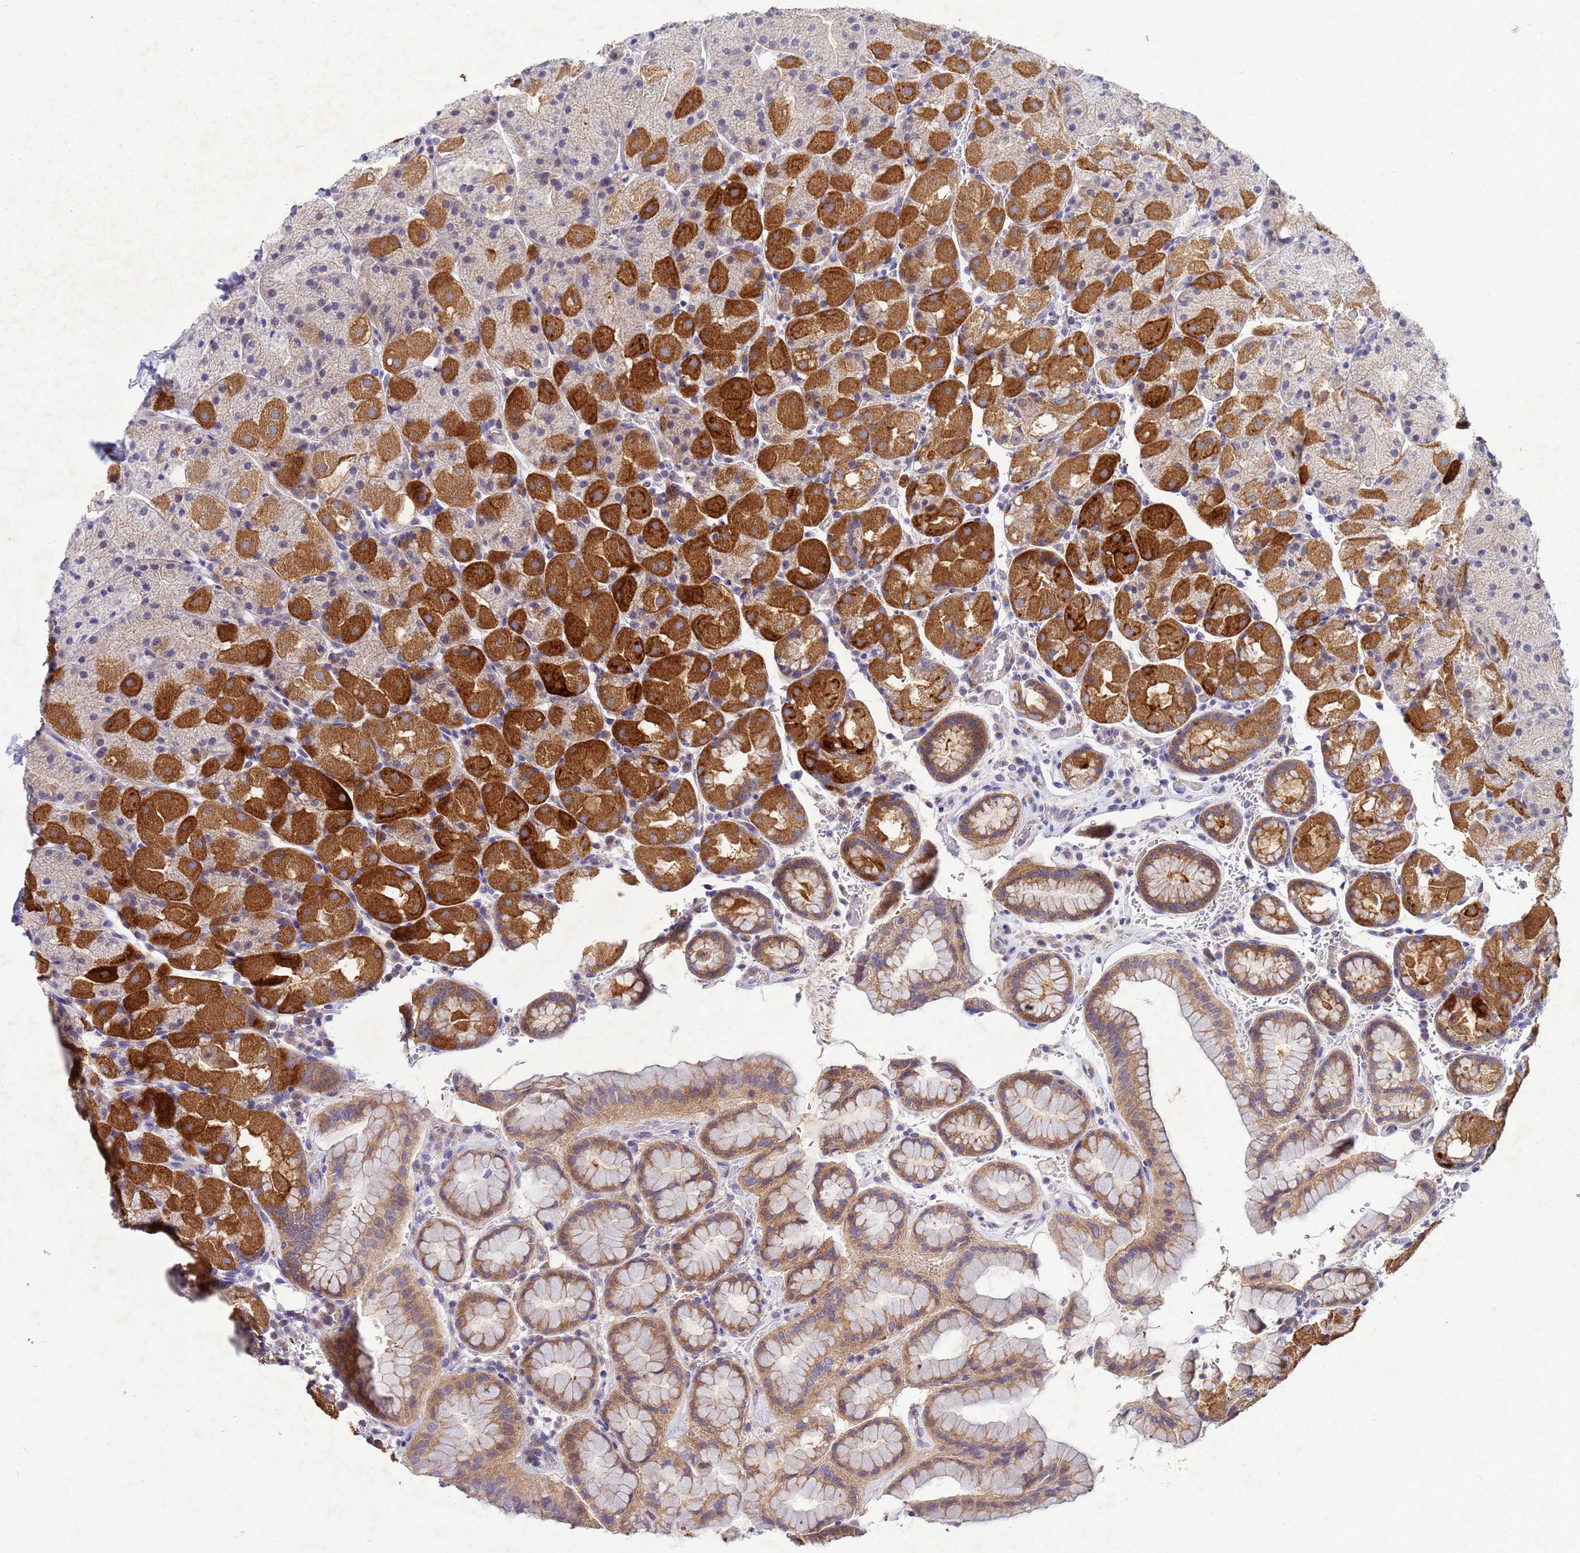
{"staining": {"intensity": "strong", "quantity": "25%-75%", "location": "cytoplasmic/membranous"}, "tissue": "stomach", "cell_type": "Glandular cells", "image_type": "normal", "snomed": [{"axis": "morphology", "description": "Normal tissue, NOS"}, {"axis": "topography", "description": "Stomach, upper"}, {"axis": "topography", "description": "Stomach, lower"}], "caption": "A high amount of strong cytoplasmic/membranous positivity is seen in about 25%-75% of glandular cells in benign stomach. Nuclei are stained in blue.", "gene": "CDC34", "patient": {"sex": "male", "age": 67}}